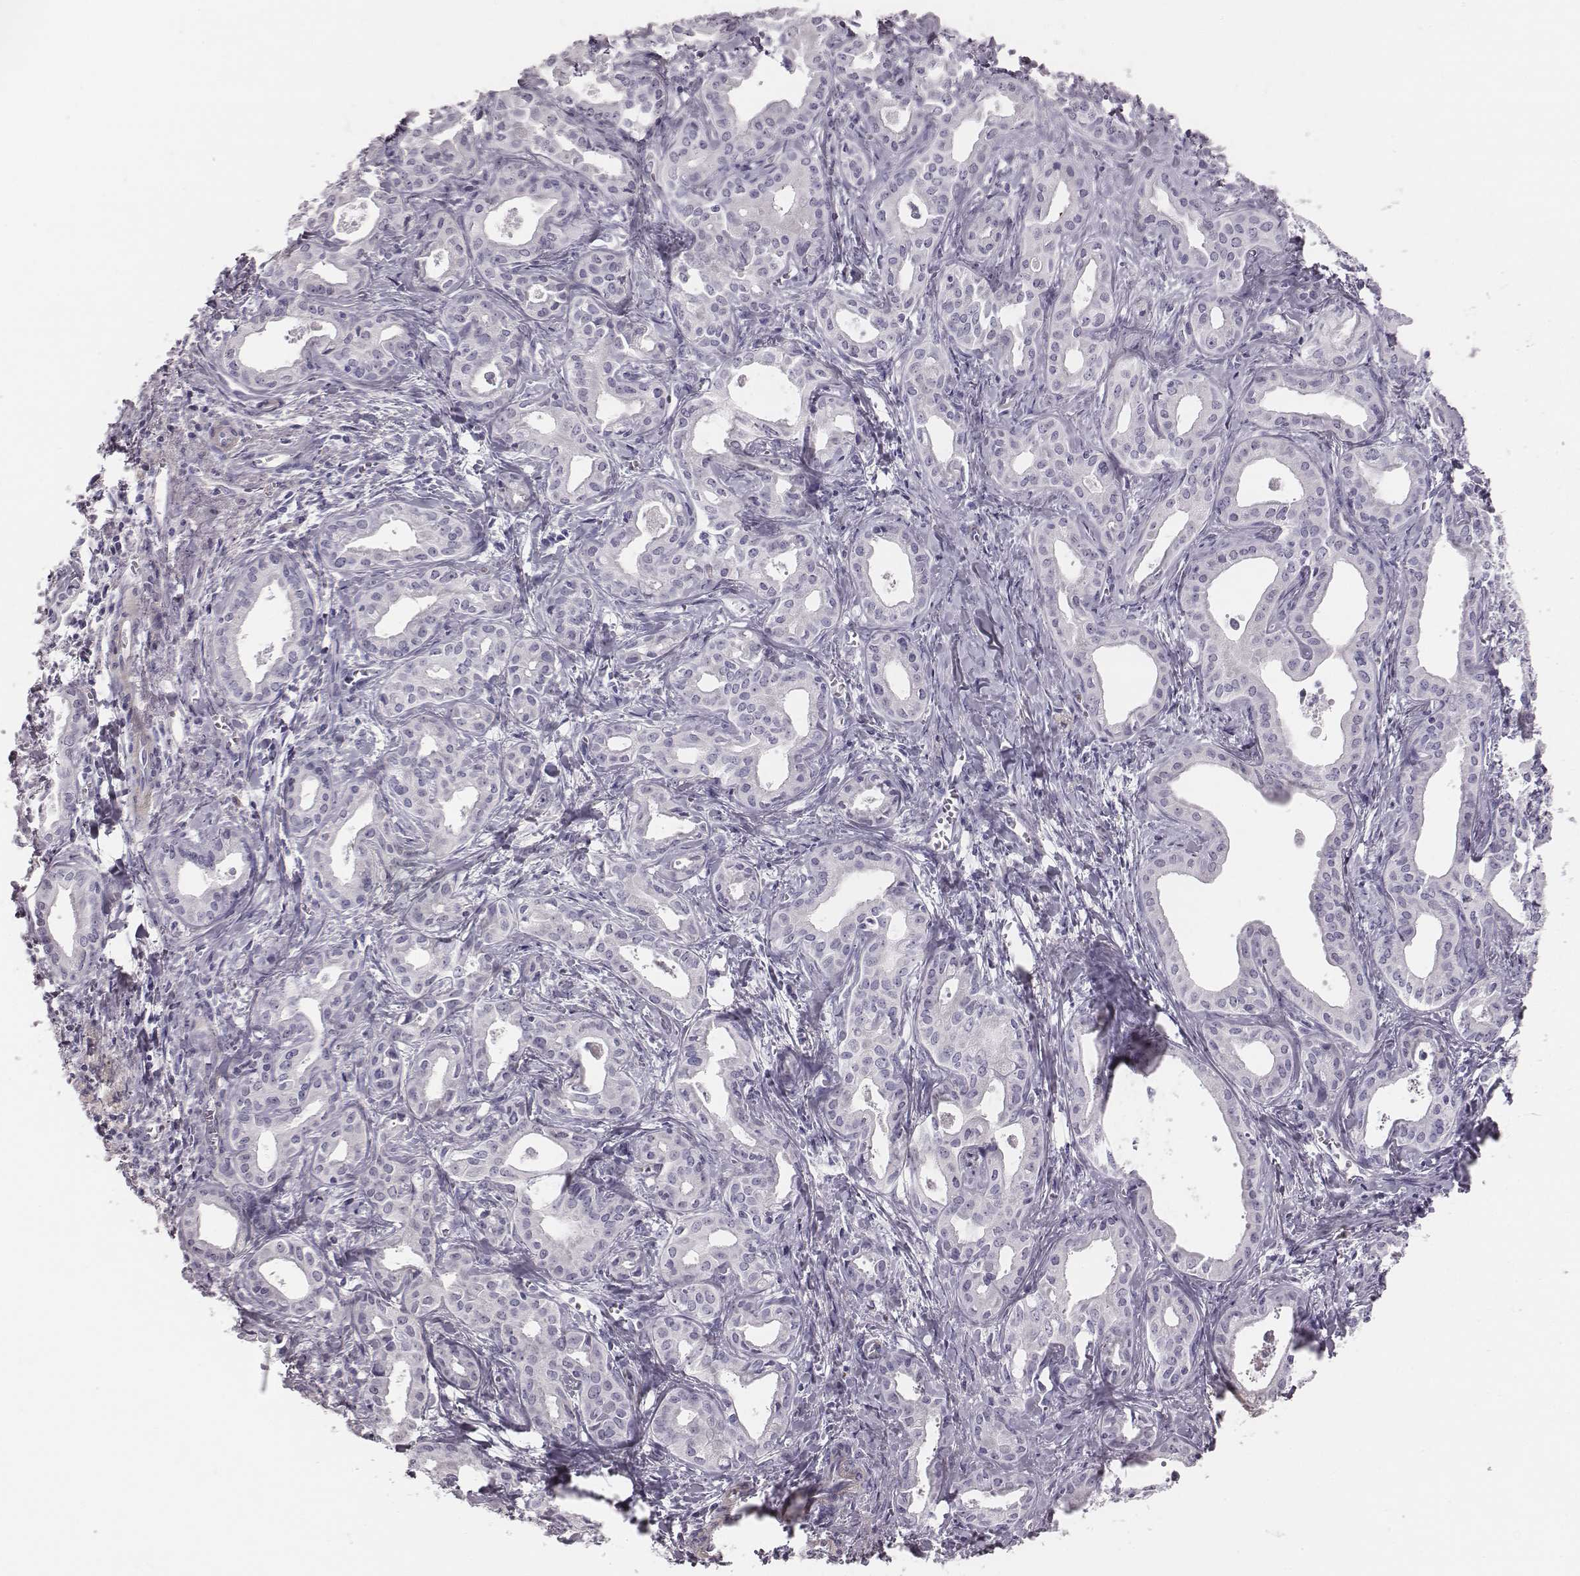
{"staining": {"intensity": "negative", "quantity": "none", "location": "none"}, "tissue": "liver cancer", "cell_type": "Tumor cells", "image_type": "cancer", "snomed": [{"axis": "morphology", "description": "Cholangiocarcinoma"}, {"axis": "topography", "description": "Liver"}], "caption": "An immunohistochemistry (IHC) image of cholangiocarcinoma (liver) is shown. There is no staining in tumor cells of cholangiocarcinoma (liver).", "gene": "CRISP1", "patient": {"sex": "female", "age": 65}}